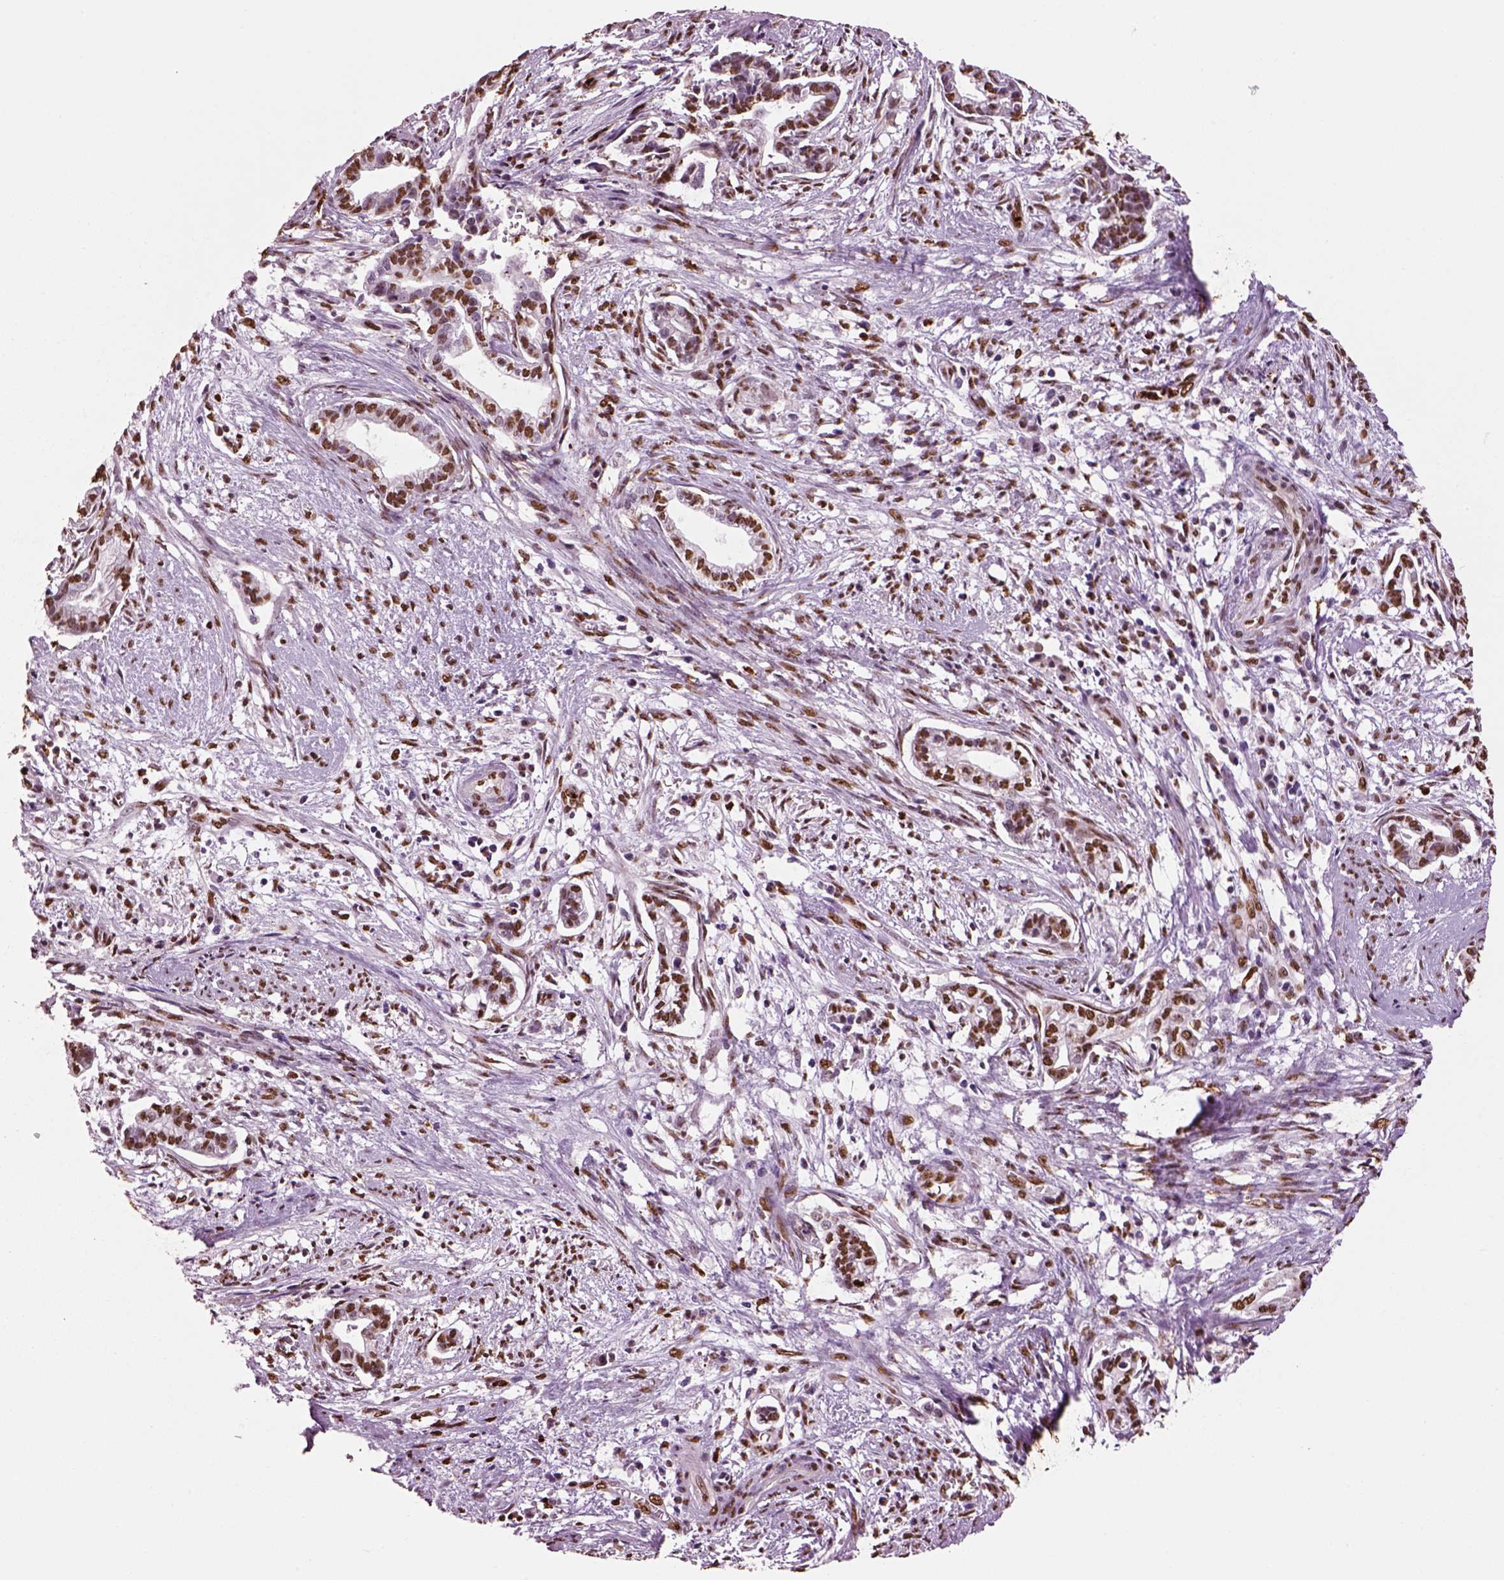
{"staining": {"intensity": "strong", "quantity": ">75%", "location": "nuclear"}, "tissue": "cervical cancer", "cell_type": "Tumor cells", "image_type": "cancer", "snomed": [{"axis": "morphology", "description": "Adenocarcinoma, NOS"}, {"axis": "topography", "description": "Cervix"}], "caption": "Cervical adenocarcinoma stained with DAB IHC shows high levels of strong nuclear expression in about >75% of tumor cells. Immunohistochemistry stains the protein in brown and the nuclei are stained blue.", "gene": "DDX3X", "patient": {"sex": "female", "age": 62}}